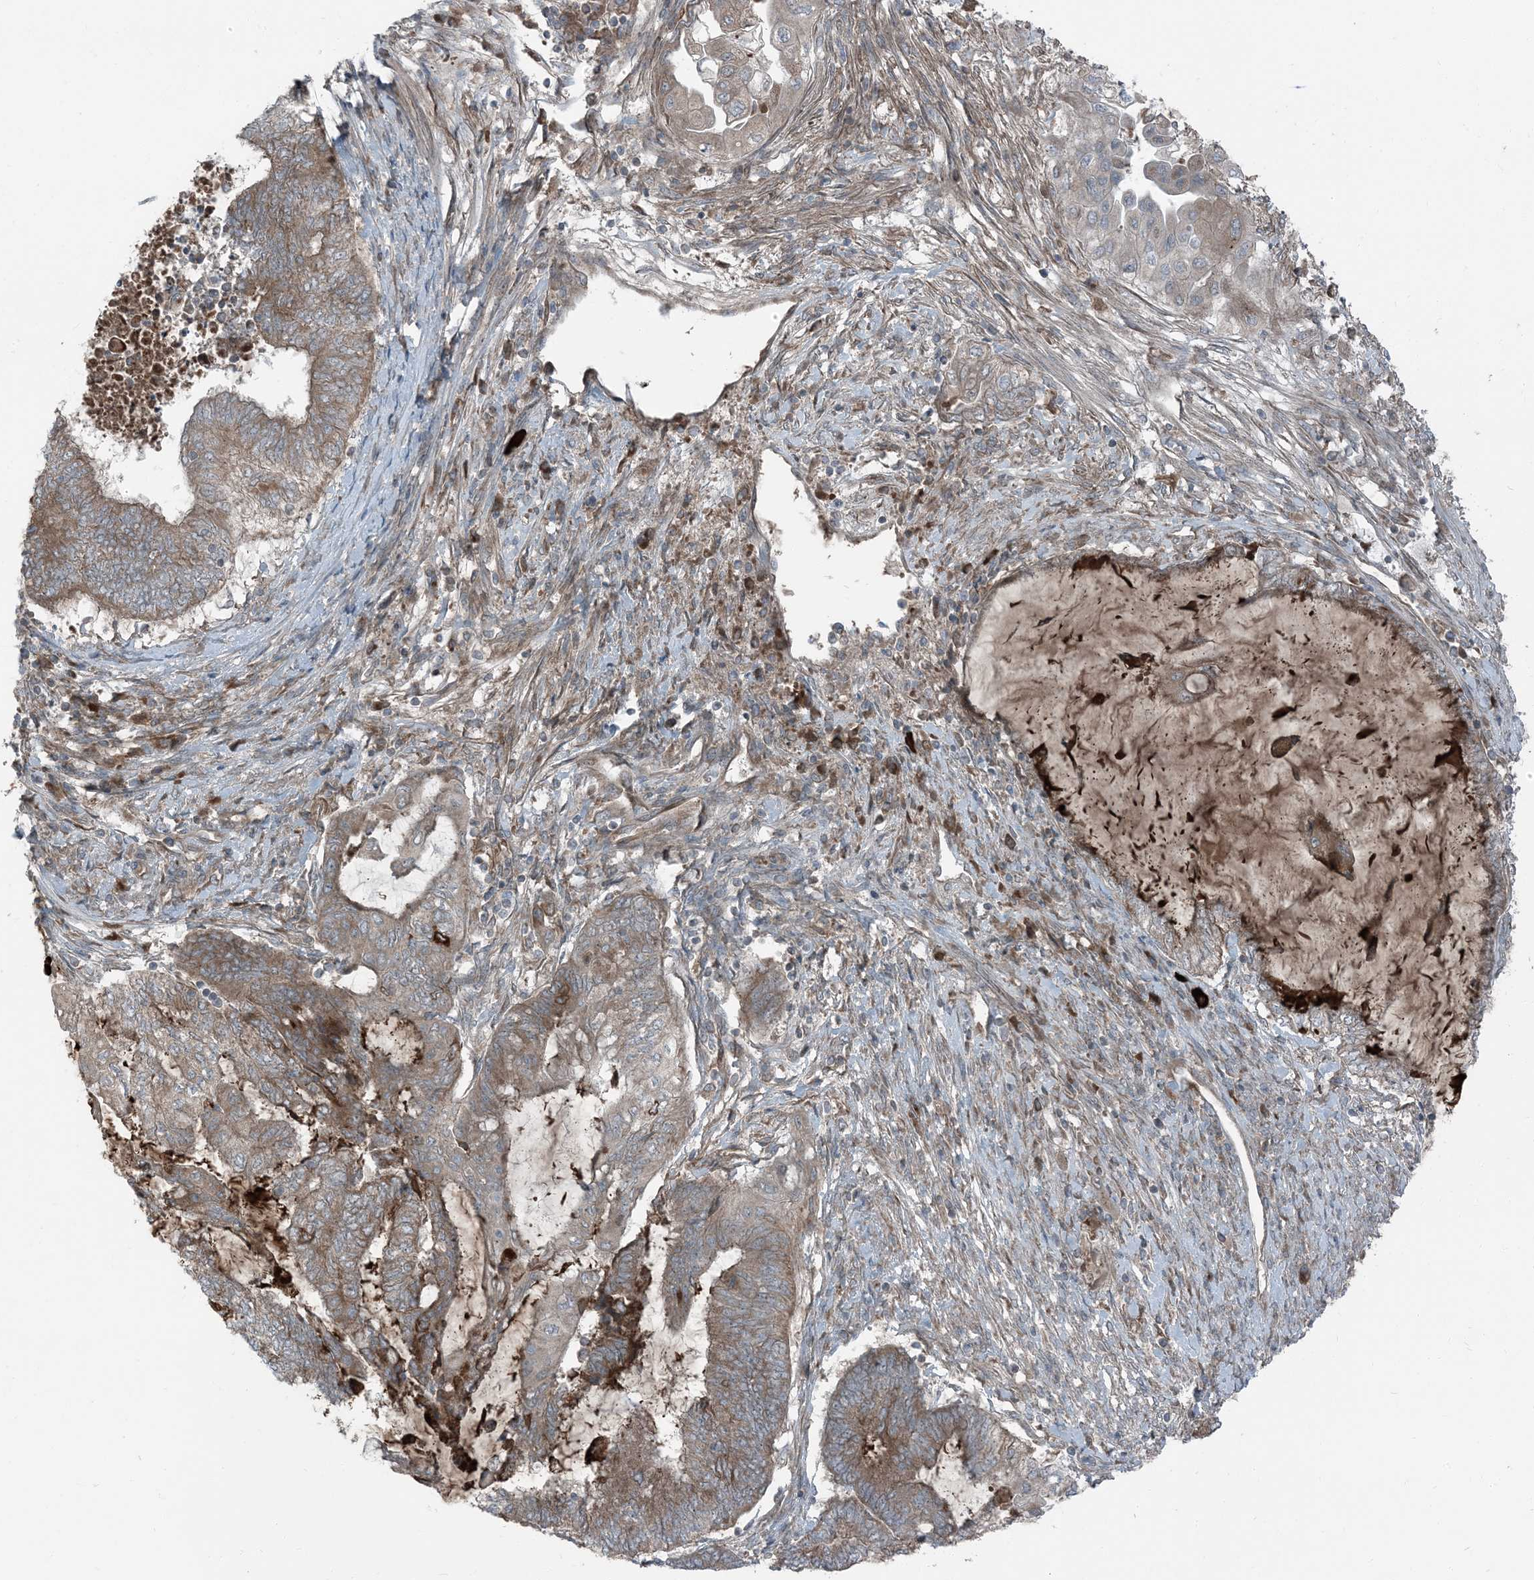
{"staining": {"intensity": "weak", "quantity": ">75%", "location": "cytoplasmic/membranous"}, "tissue": "endometrial cancer", "cell_type": "Tumor cells", "image_type": "cancer", "snomed": [{"axis": "morphology", "description": "Adenocarcinoma, NOS"}, {"axis": "topography", "description": "Uterus"}, {"axis": "topography", "description": "Endometrium"}], "caption": "Human endometrial adenocarcinoma stained with a brown dye shows weak cytoplasmic/membranous positive expression in about >75% of tumor cells.", "gene": "RAB3GAP1", "patient": {"sex": "female", "age": 70}}